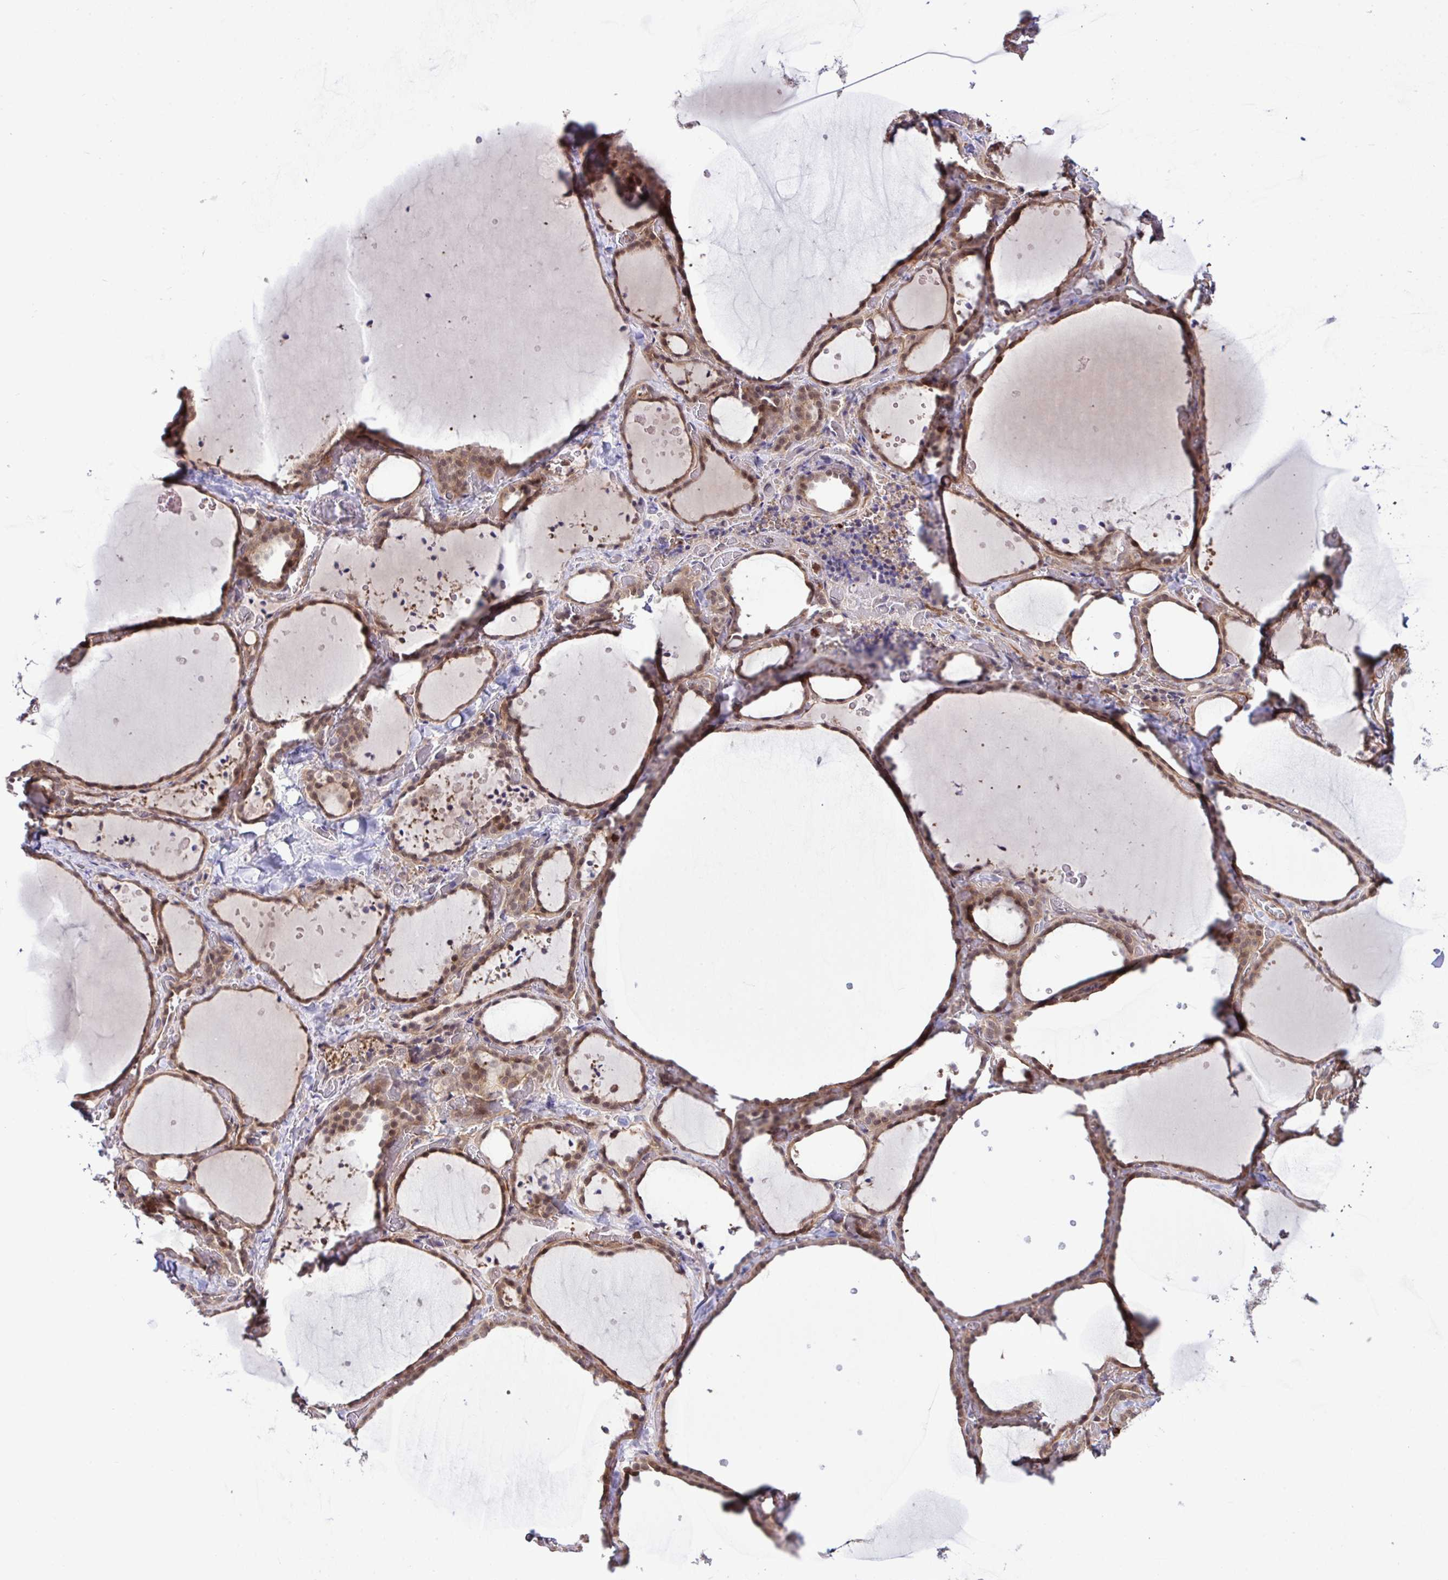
{"staining": {"intensity": "moderate", "quantity": ">75%", "location": "cytoplasmic/membranous,nuclear"}, "tissue": "thyroid gland", "cell_type": "Glandular cells", "image_type": "normal", "snomed": [{"axis": "morphology", "description": "Normal tissue, NOS"}, {"axis": "topography", "description": "Thyroid gland"}], "caption": "This photomicrograph displays benign thyroid gland stained with immunohistochemistry (IHC) to label a protein in brown. The cytoplasmic/membranous,nuclear of glandular cells show moderate positivity for the protein. Nuclei are counter-stained blue.", "gene": "CMPK1", "patient": {"sex": "female", "age": 36}}